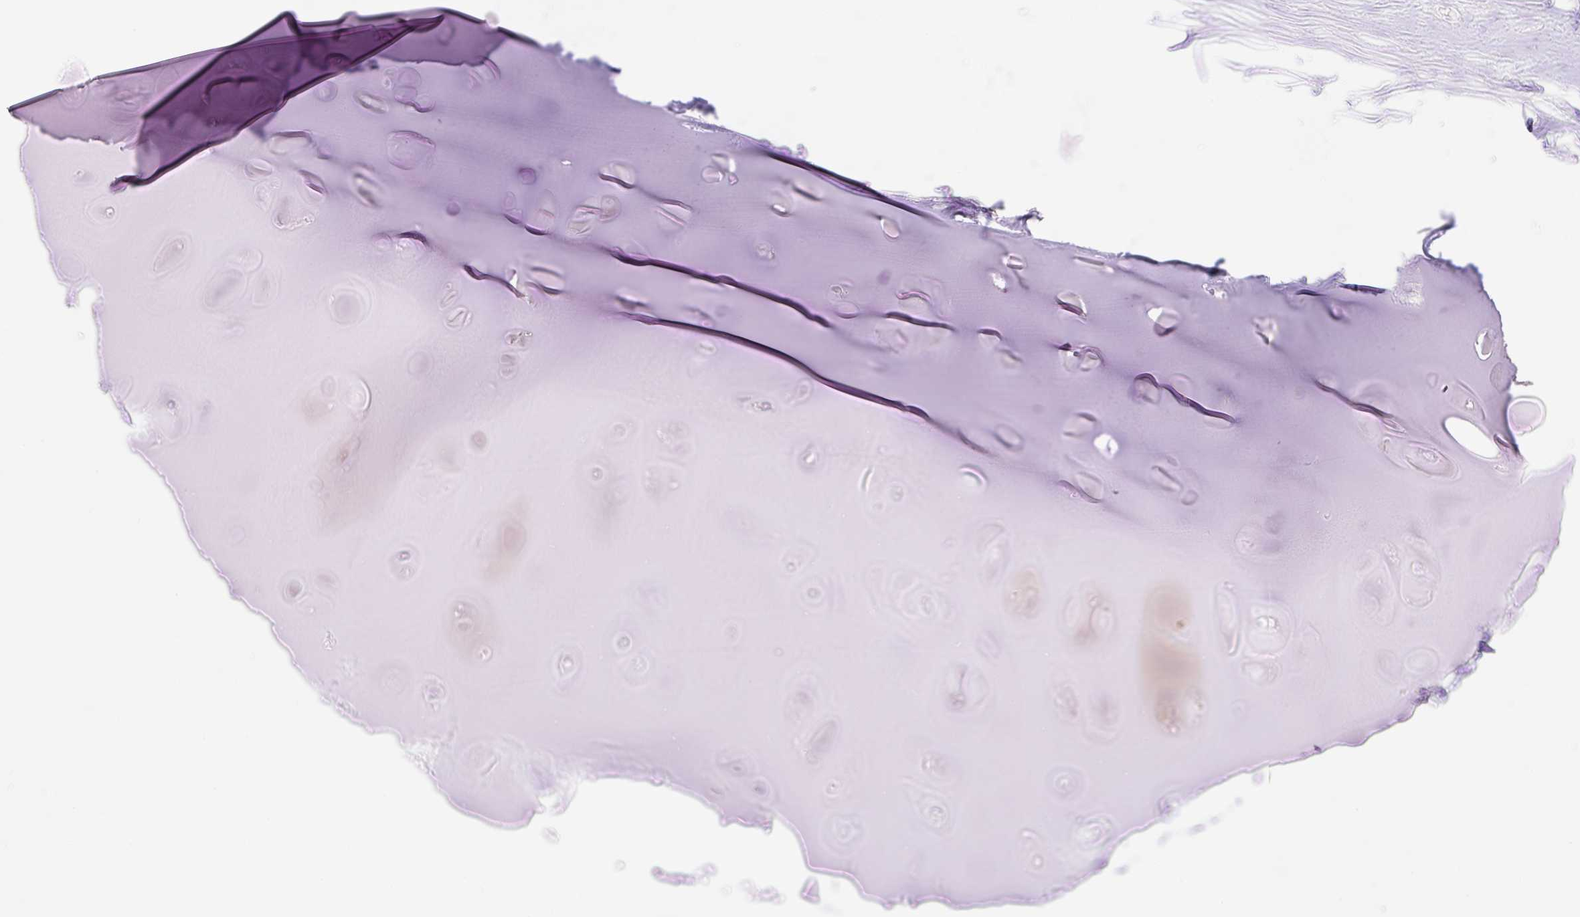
{"staining": {"intensity": "negative", "quantity": "none", "location": "none"}, "tissue": "adipose tissue", "cell_type": "Adipocytes", "image_type": "normal", "snomed": [{"axis": "morphology", "description": "Normal tissue, NOS"}, {"axis": "topography", "description": "Cartilage tissue"}], "caption": "Immunohistochemical staining of unremarkable adipose tissue displays no significant staining in adipocytes.", "gene": "SPRR4", "patient": {"sex": "male", "age": 57}}